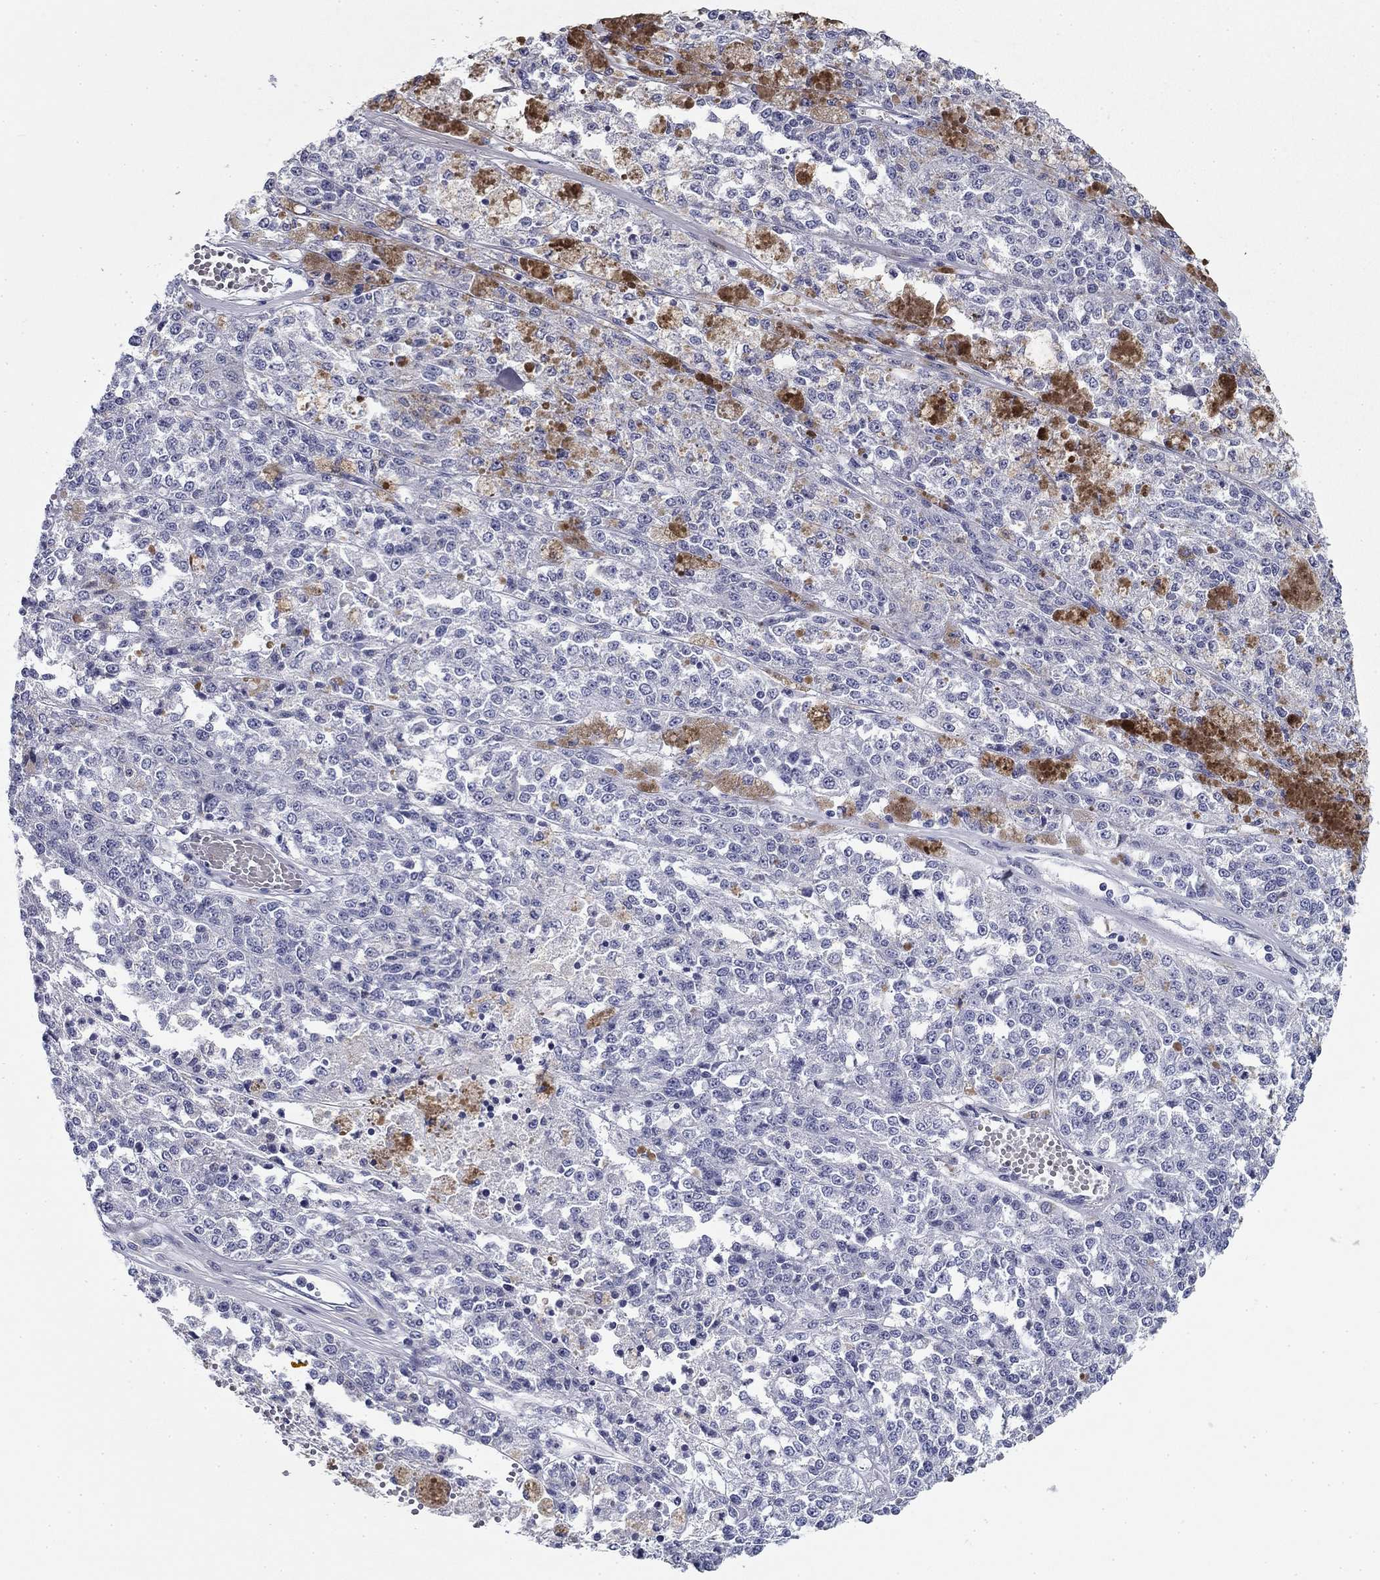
{"staining": {"intensity": "negative", "quantity": "none", "location": "none"}, "tissue": "melanoma", "cell_type": "Tumor cells", "image_type": "cancer", "snomed": [{"axis": "morphology", "description": "Malignant melanoma, Metastatic site"}, {"axis": "topography", "description": "Lymph node"}], "caption": "Immunohistochemistry (IHC) of malignant melanoma (metastatic site) reveals no expression in tumor cells.", "gene": "ZP2", "patient": {"sex": "female", "age": 64}}